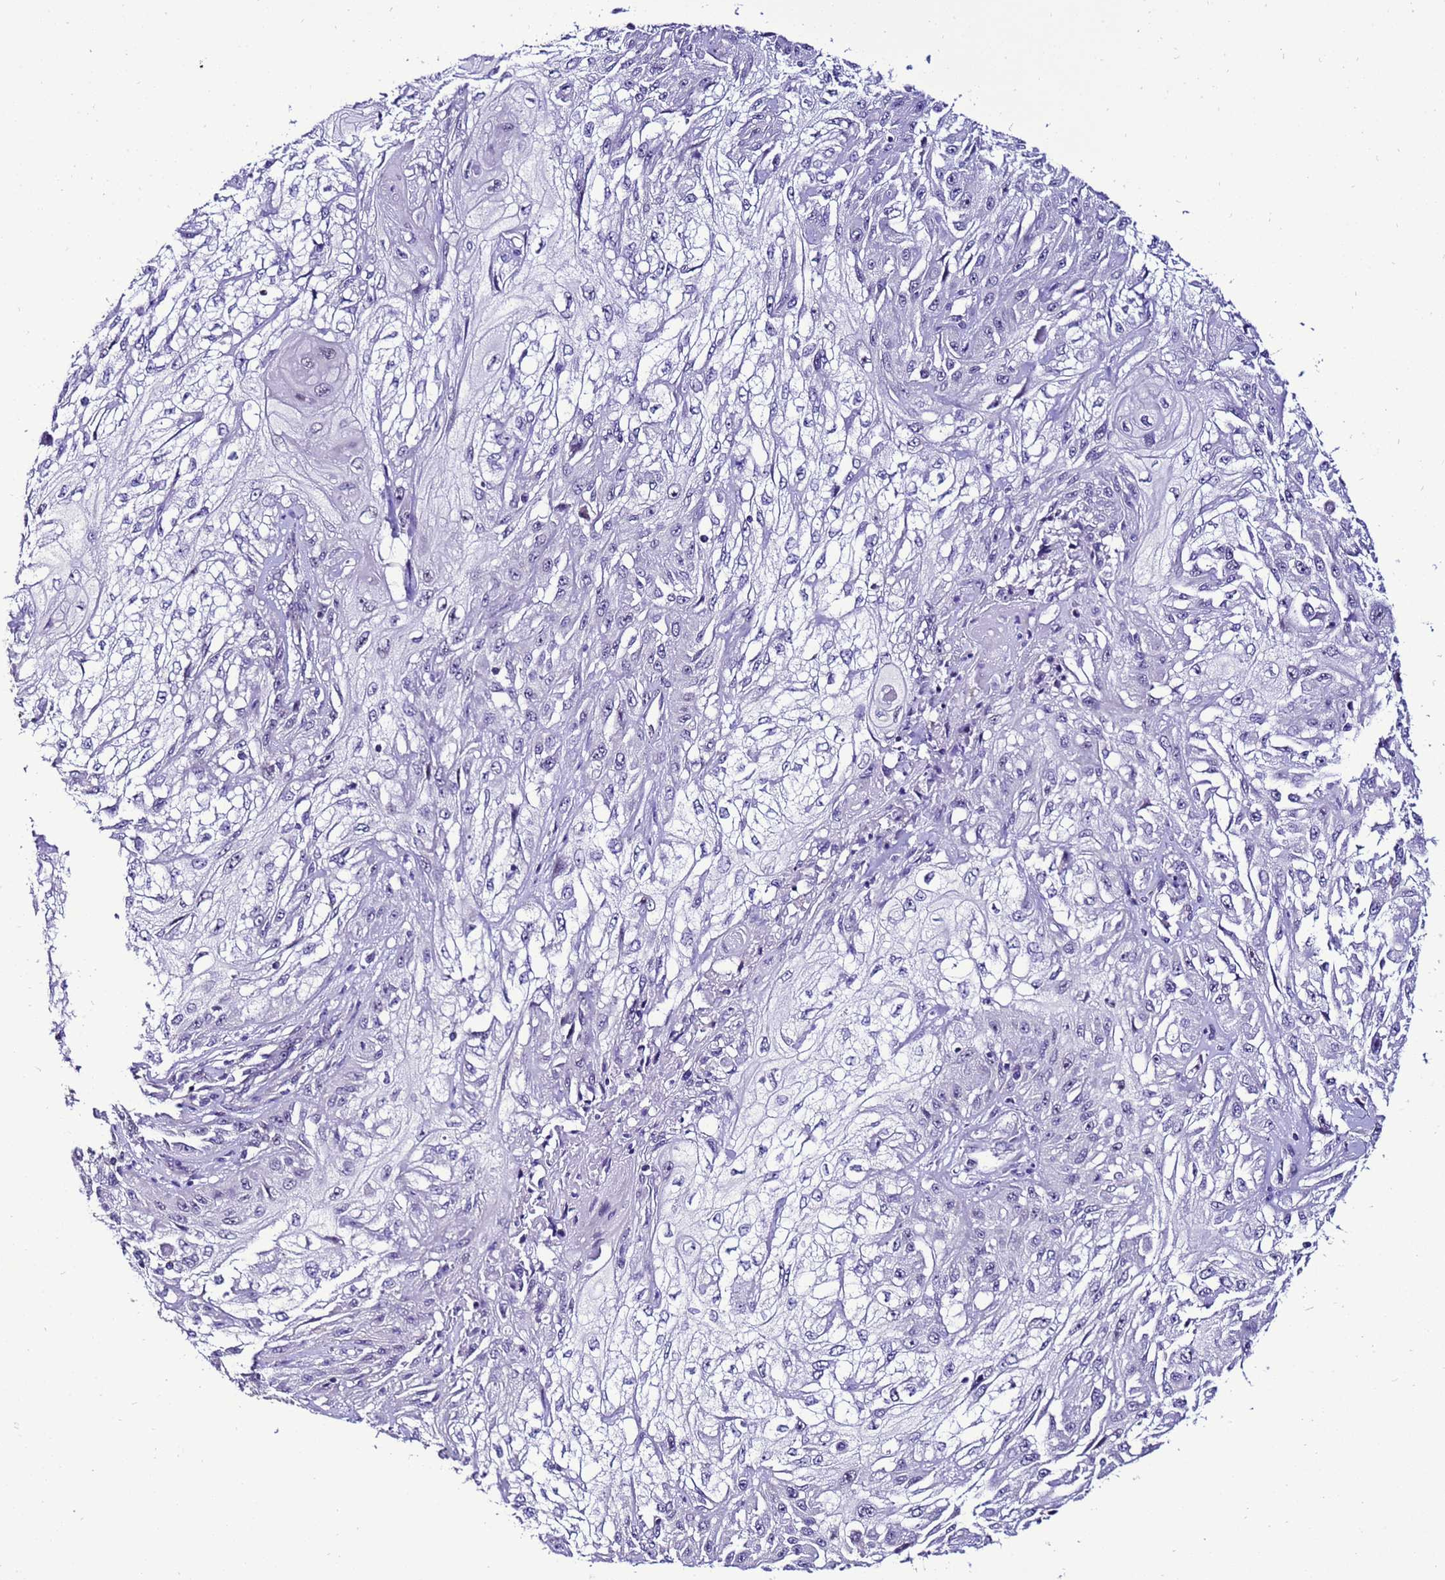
{"staining": {"intensity": "negative", "quantity": "none", "location": "none"}, "tissue": "skin cancer", "cell_type": "Tumor cells", "image_type": "cancer", "snomed": [{"axis": "morphology", "description": "Squamous cell carcinoma, NOS"}, {"axis": "morphology", "description": "Squamous cell carcinoma, metastatic, NOS"}, {"axis": "topography", "description": "Skin"}, {"axis": "topography", "description": "Lymph node"}], "caption": "This is a photomicrograph of immunohistochemistry staining of skin cancer, which shows no positivity in tumor cells.", "gene": "DPH6", "patient": {"sex": "male", "age": 75}}